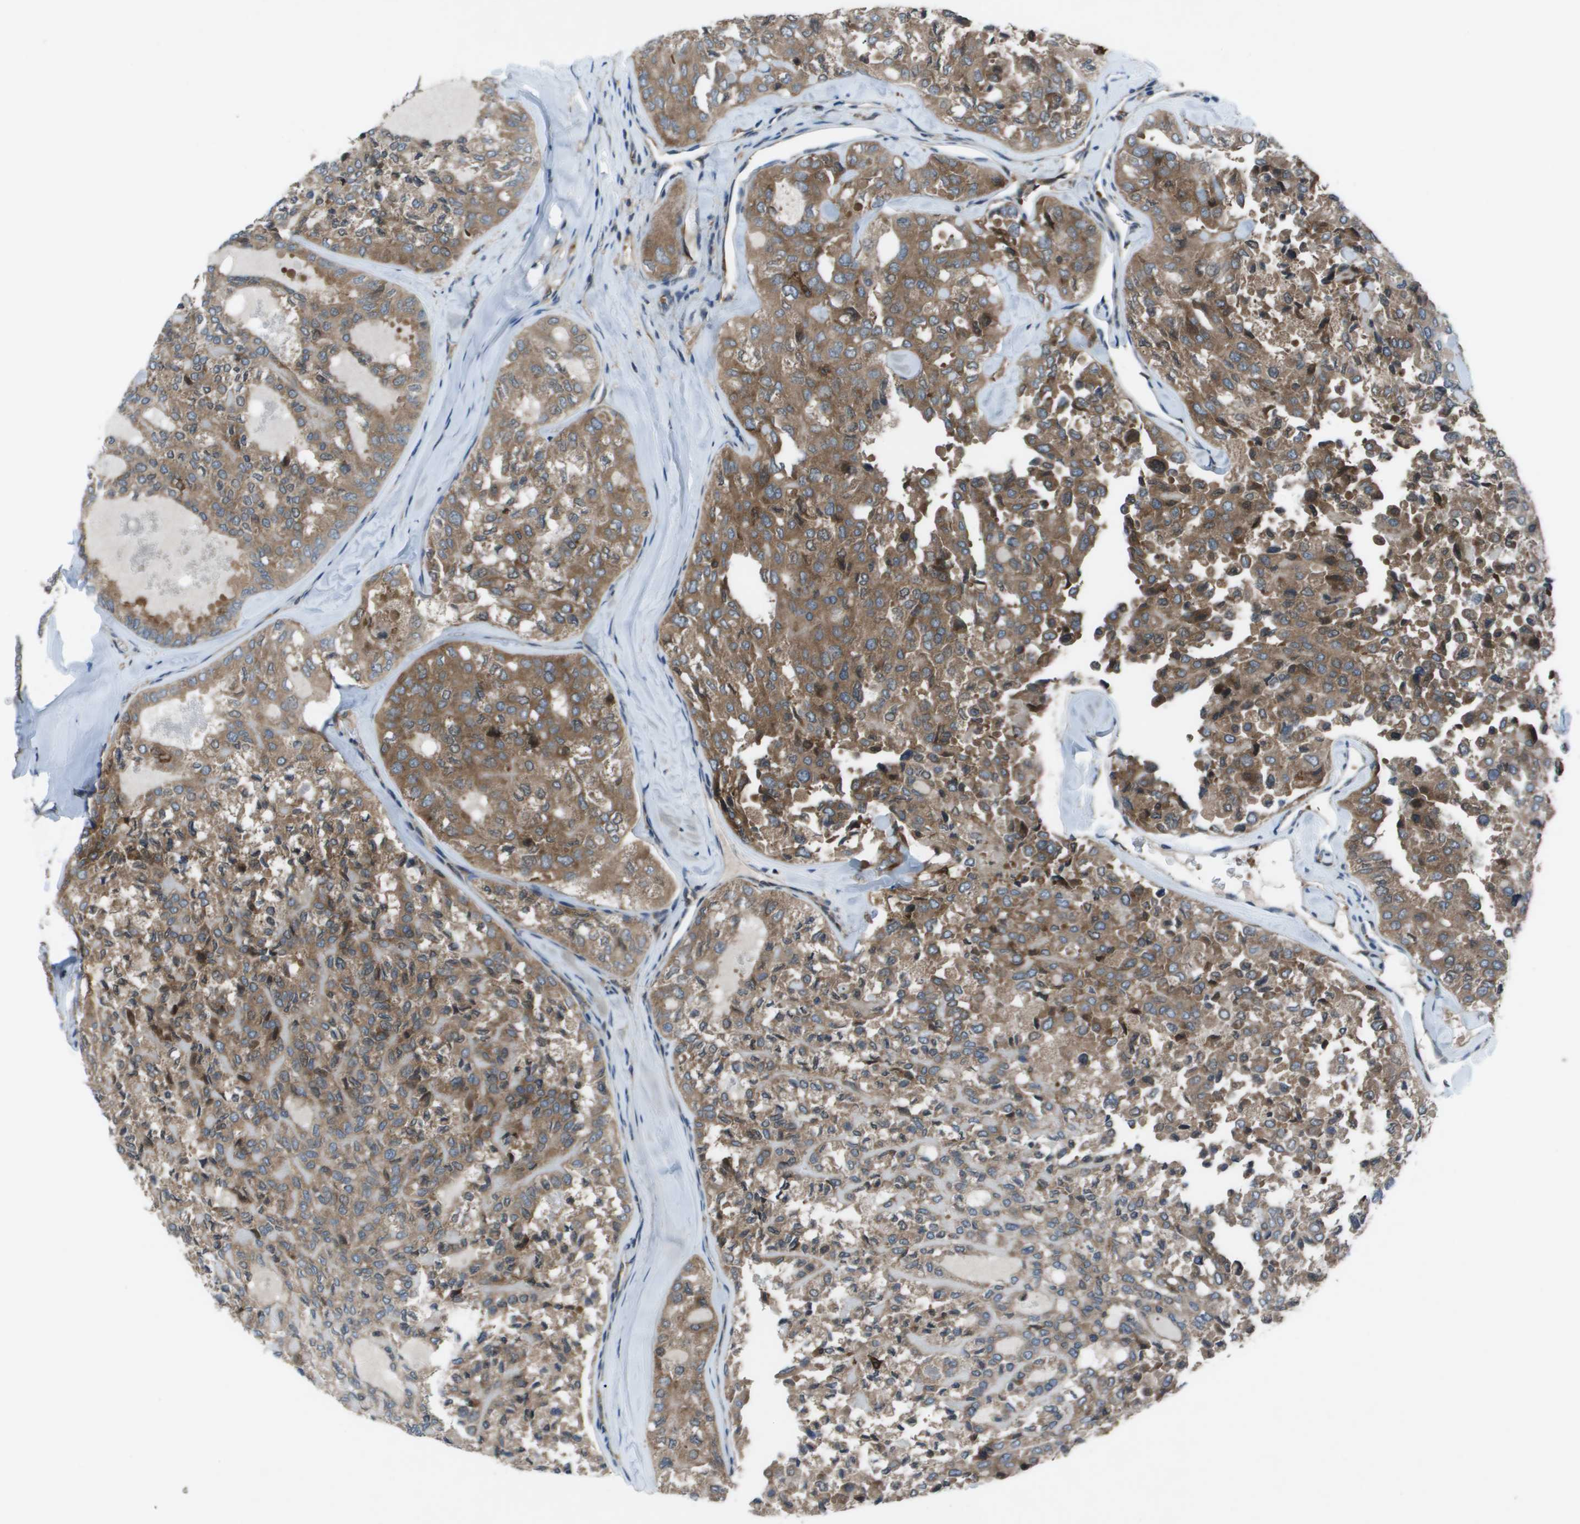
{"staining": {"intensity": "moderate", "quantity": ">75%", "location": "cytoplasmic/membranous"}, "tissue": "thyroid cancer", "cell_type": "Tumor cells", "image_type": "cancer", "snomed": [{"axis": "morphology", "description": "Follicular adenoma carcinoma, NOS"}, {"axis": "topography", "description": "Thyroid gland"}], "caption": "Tumor cells show medium levels of moderate cytoplasmic/membranous staining in about >75% of cells in human follicular adenoma carcinoma (thyroid).", "gene": "EIF3B", "patient": {"sex": "male", "age": 75}}